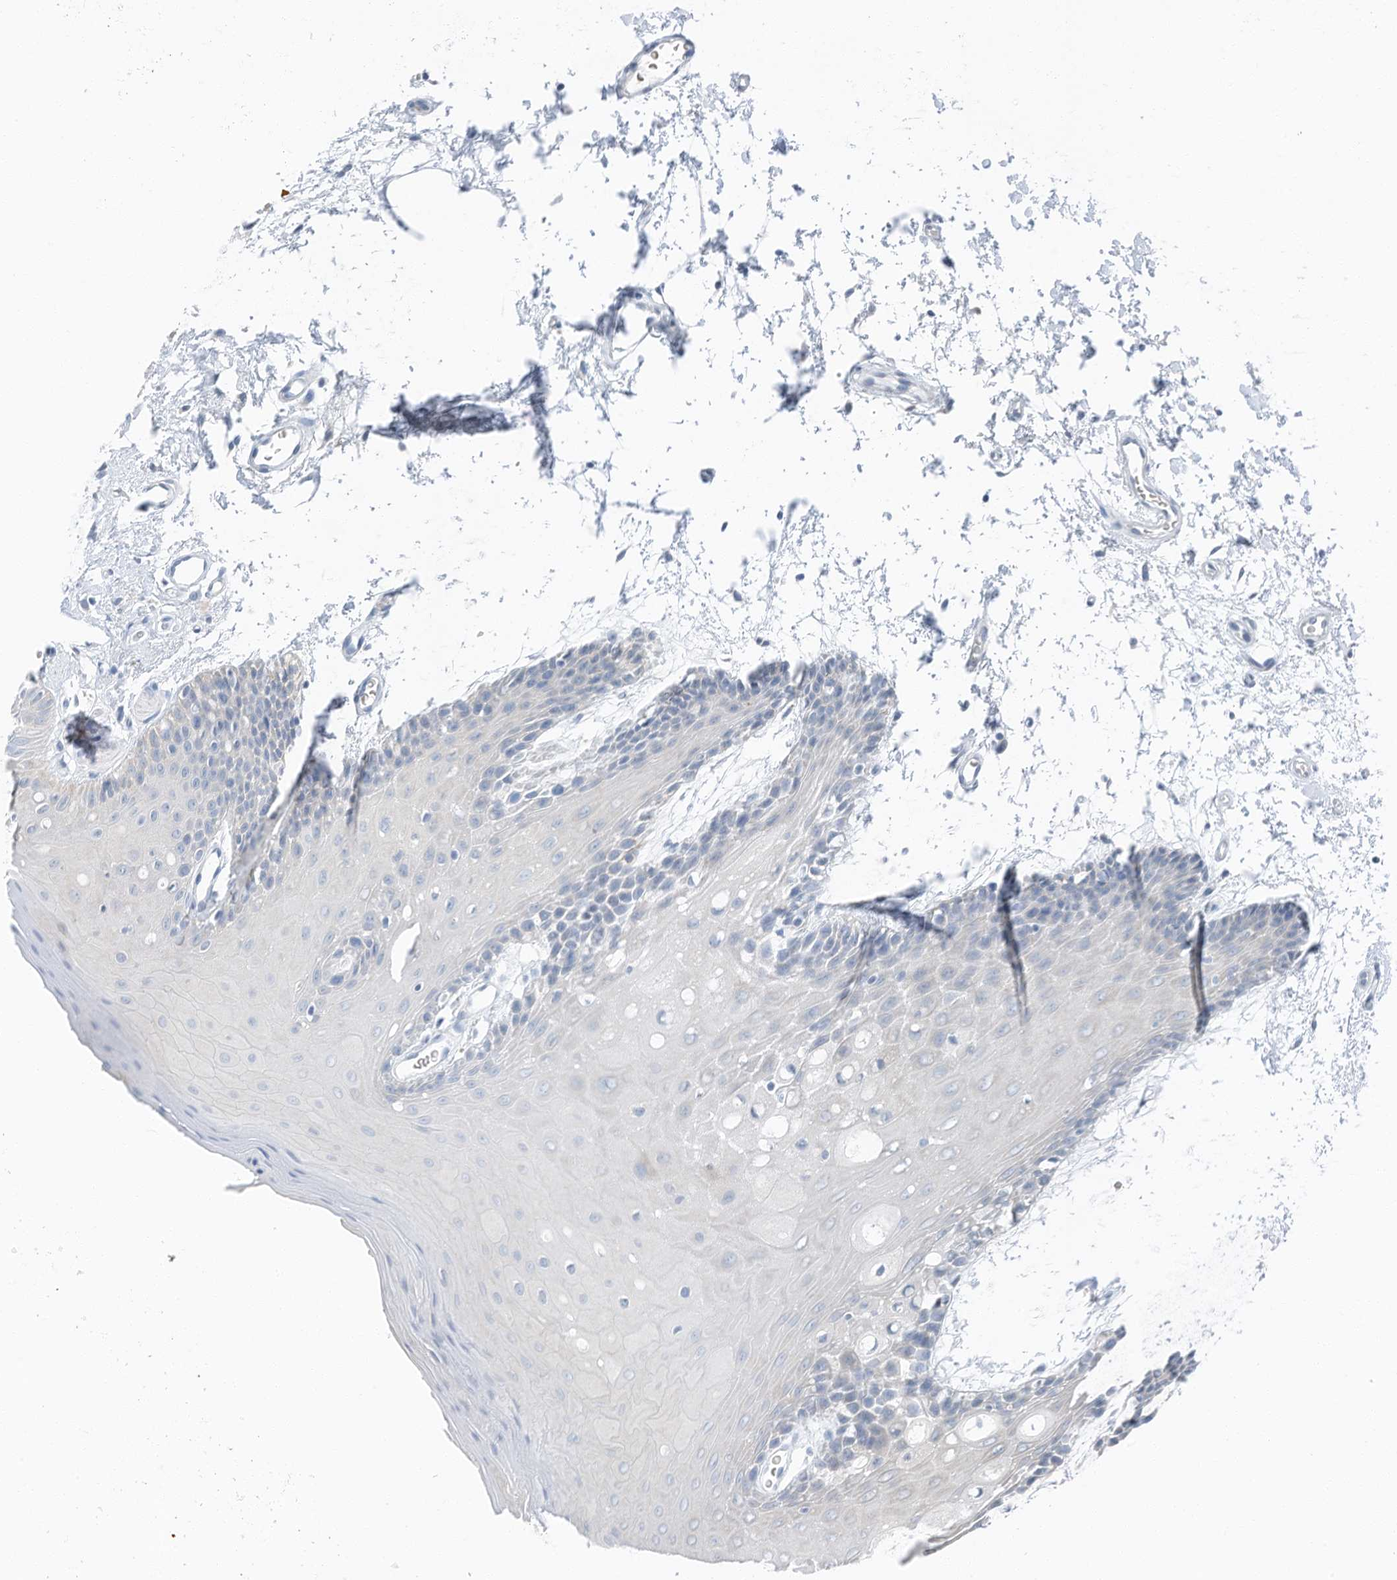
{"staining": {"intensity": "negative", "quantity": "none", "location": "none"}, "tissue": "oral mucosa", "cell_type": "Squamous epithelial cells", "image_type": "normal", "snomed": [{"axis": "morphology", "description": "Normal tissue, NOS"}, {"axis": "topography", "description": "Skeletal muscle"}, {"axis": "topography", "description": "Oral tissue"}, {"axis": "topography", "description": "Salivary gland"}, {"axis": "topography", "description": "Peripheral nerve tissue"}], "caption": "Squamous epithelial cells are negative for brown protein staining in unremarkable oral mucosa. (Brightfield microscopy of DAB (3,3'-diaminobenzidine) immunohistochemistry at high magnification).", "gene": "CHMP2B", "patient": {"sex": "male", "age": 54}}